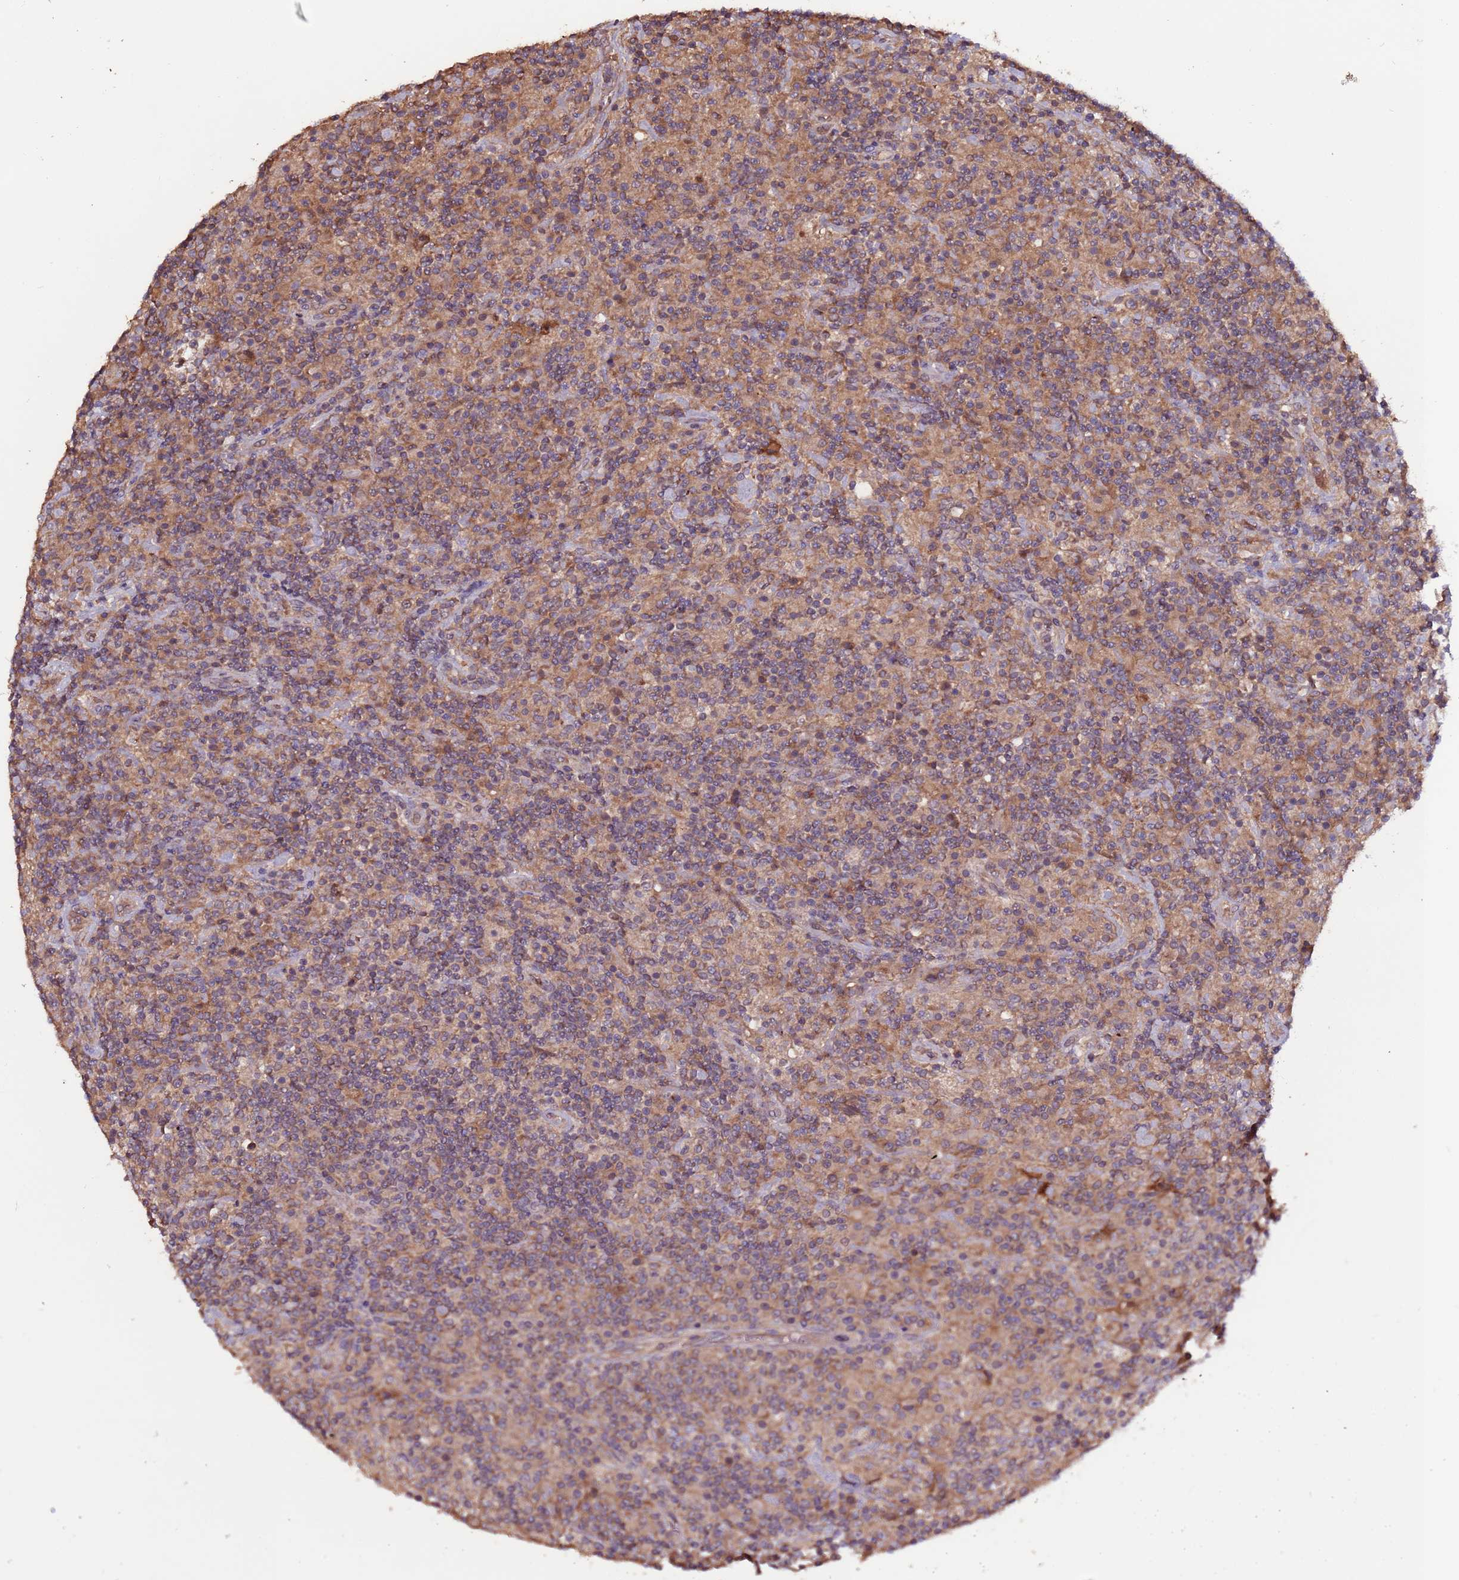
{"staining": {"intensity": "negative", "quantity": "none", "location": "none"}, "tissue": "lymphoma", "cell_type": "Tumor cells", "image_type": "cancer", "snomed": [{"axis": "morphology", "description": "Hodgkin's disease, NOS"}, {"axis": "topography", "description": "Lymph node"}], "caption": "Immunohistochemistry of human lymphoma displays no expression in tumor cells. (Brightfield microscopy of DAB immunohistochemistry at high magnification).", "gene": "RPS15A", "patient": {"sex": "male", "age": 70}}